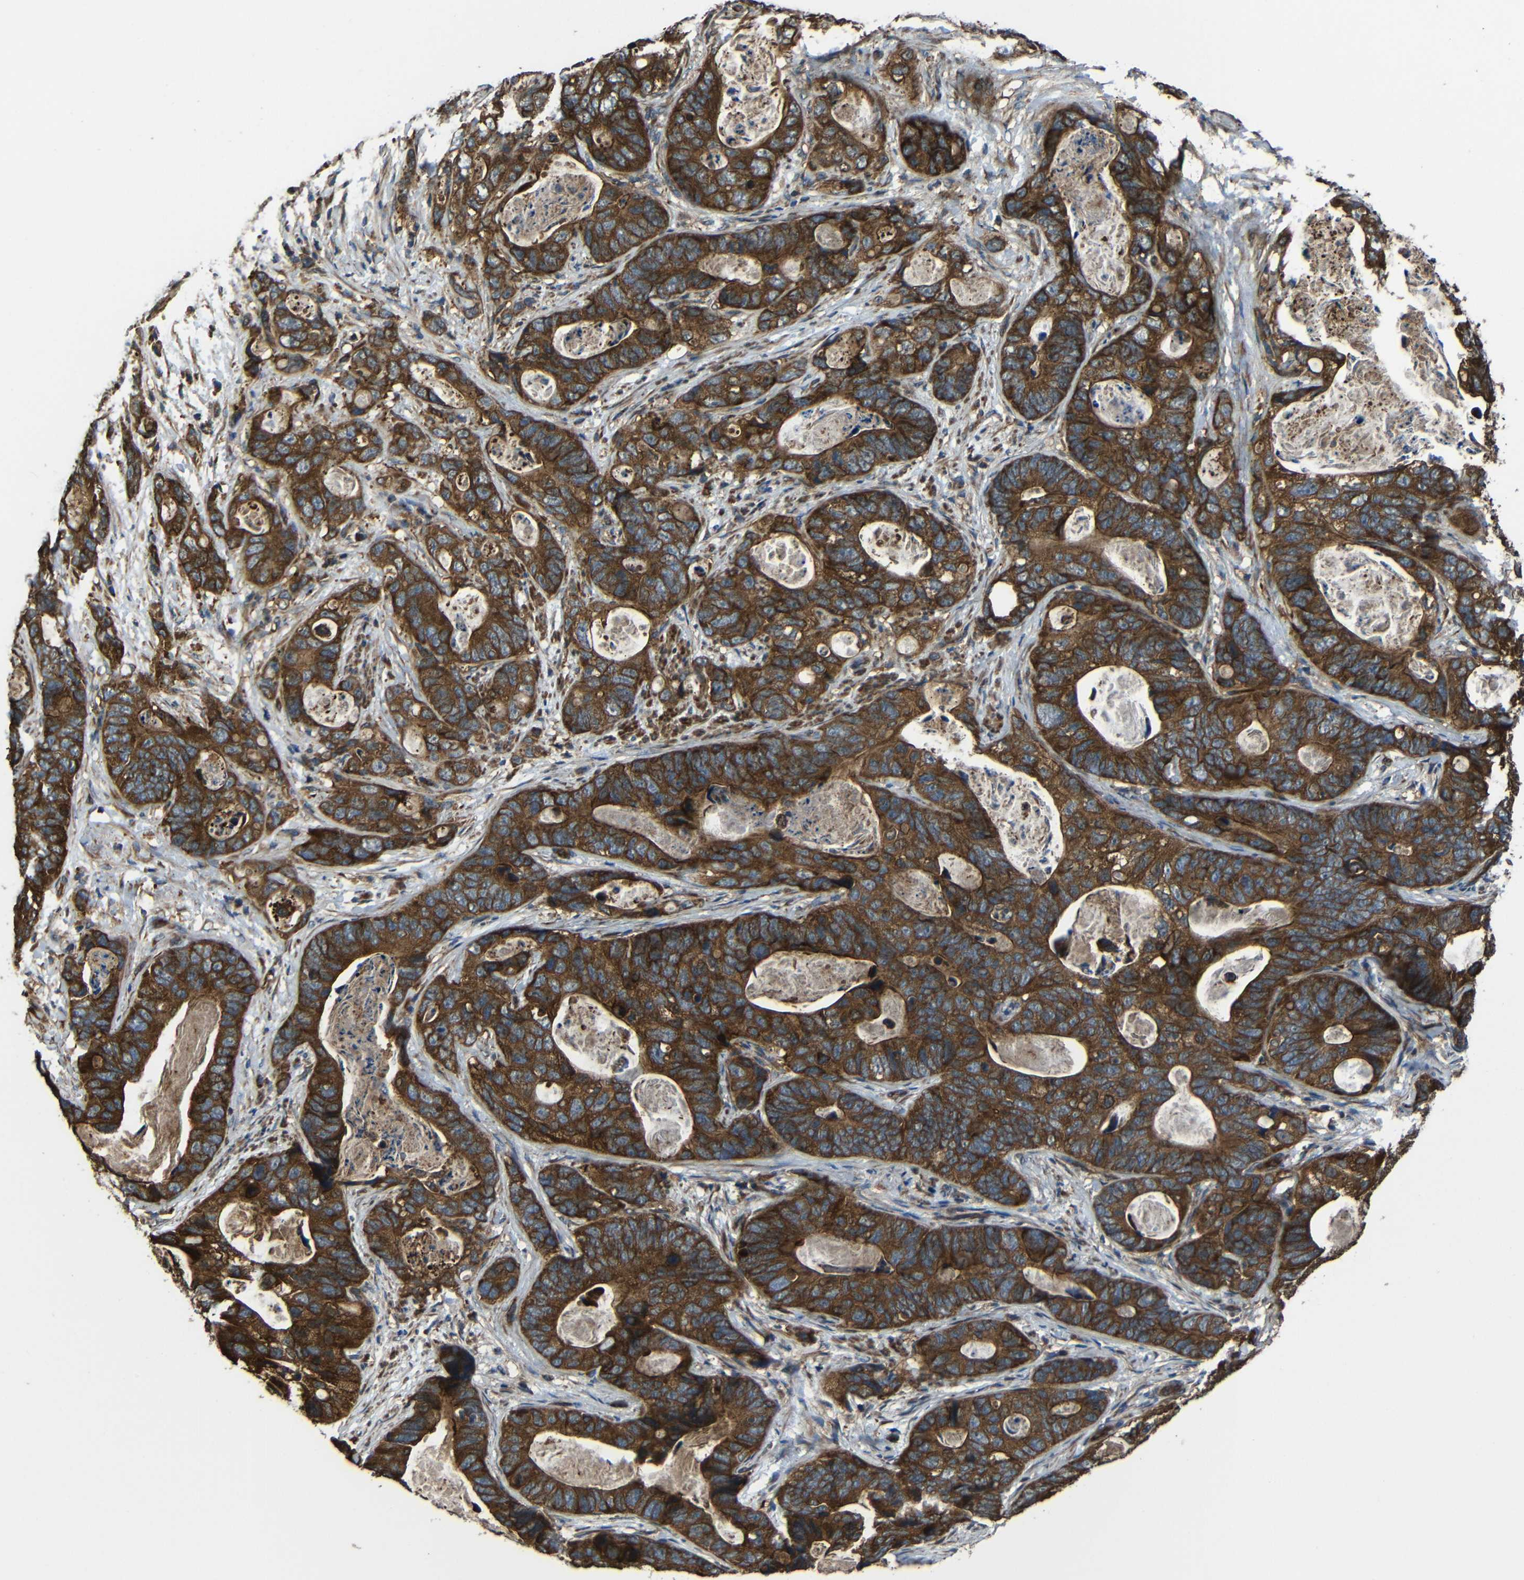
{"staining": {"intensity": "strong", "quantity": ">75%", "location": "cytoplasmic/membranous"}, "tissue": "stomach cancer", "cell_type": "Tumor cells", "image_type": "cancer", "snomed": [{"axis": "morphology", "description": "Adenocarcinoma, NOS"}, {"axis": "topography", "description": "Stomach"}], "caption": "Stomach adenocarcinoma stained for a protein demonstrates strong cytoplasmic/membranous positivity in tumor cells.", "gene": "PTCH1", "patient": {"sex": "female", "age": 89}}